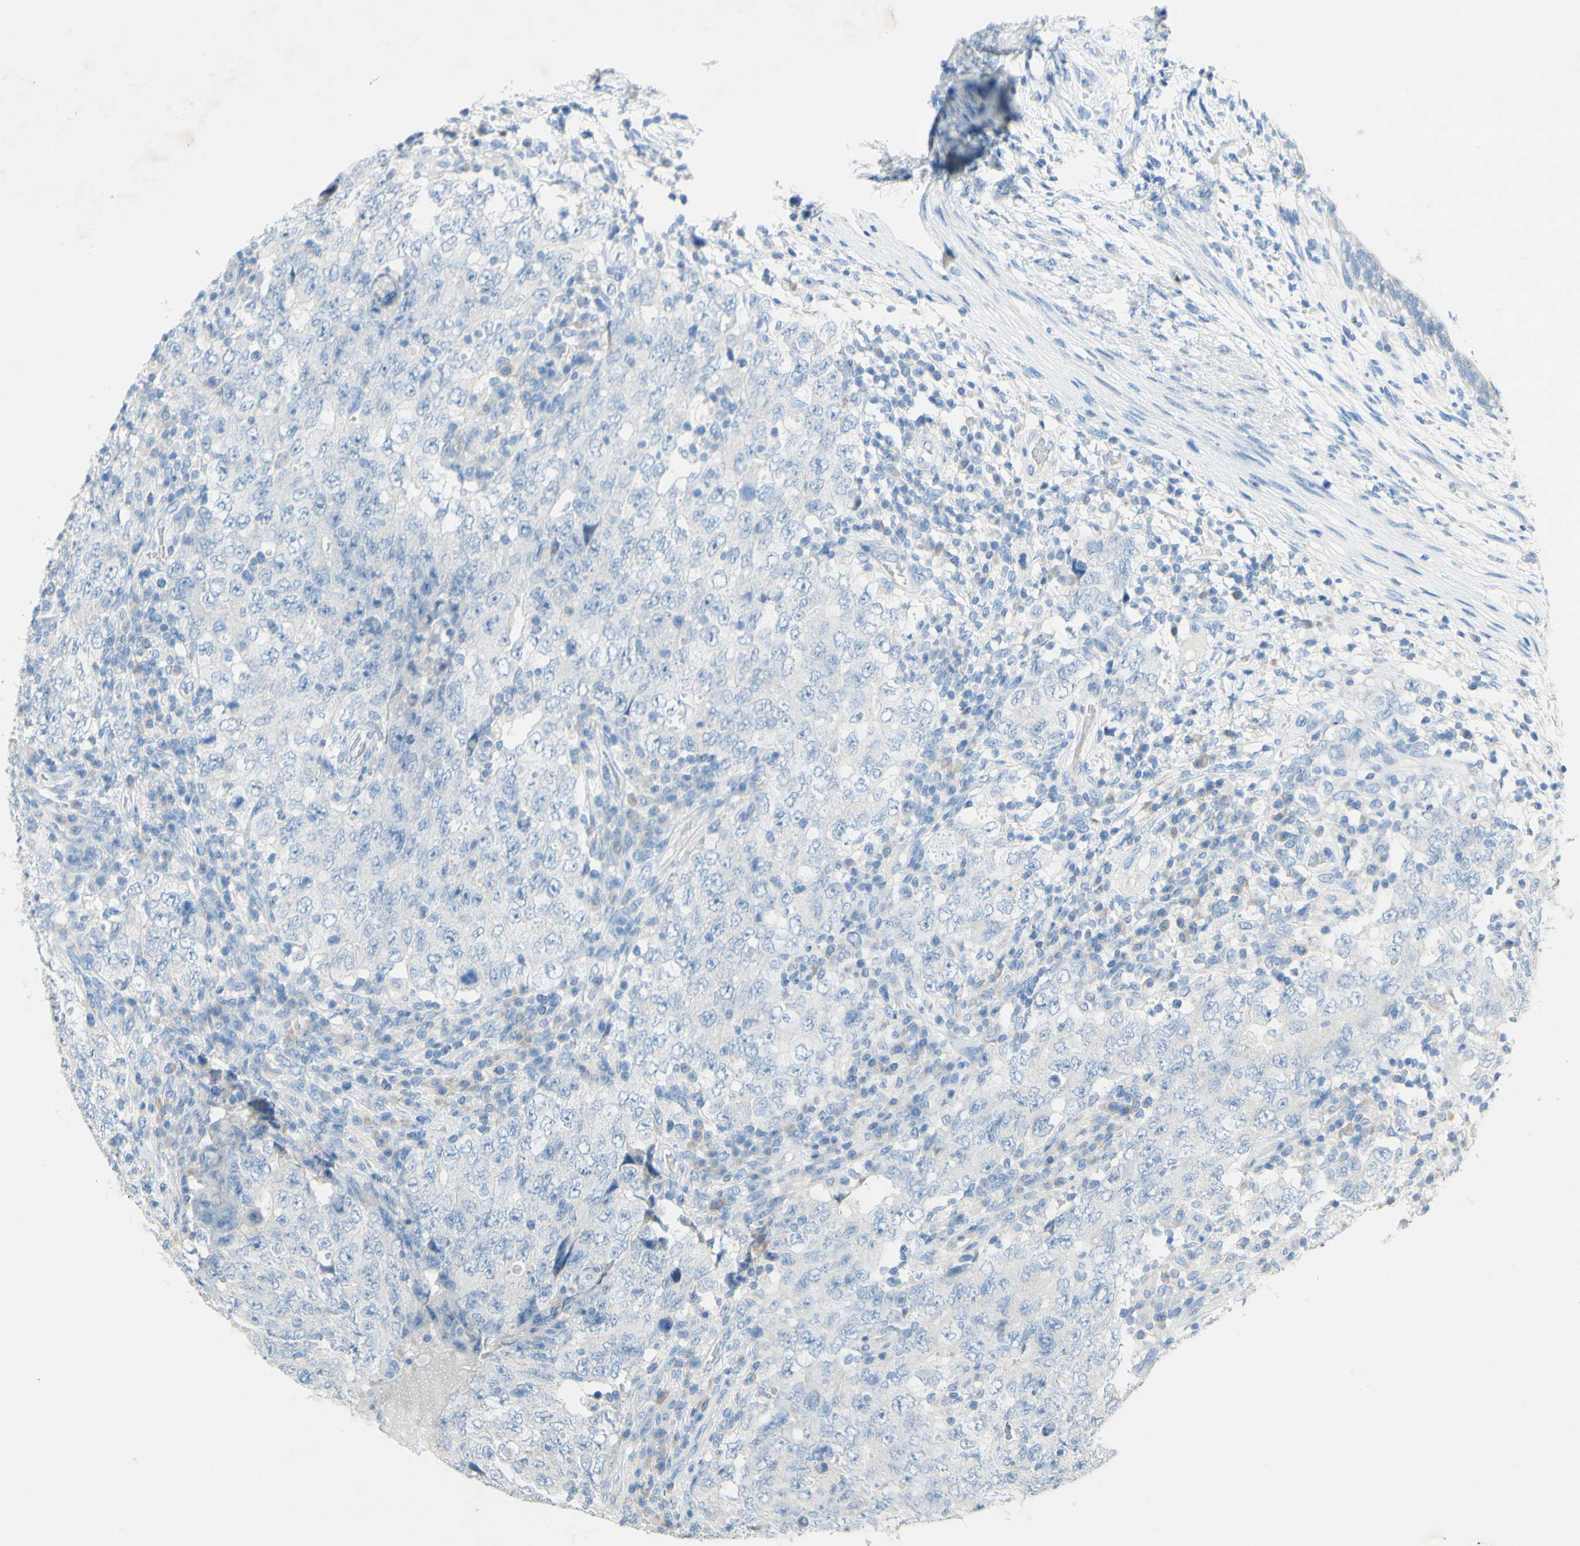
{"staining": {"intensity": "negative", "quantity": "none", "location": "none"}, "tissue": "testis cancer", "cell_type": "Tumor cells", "image_type": "cancer", "snomed": [{"axis": "morphology", "description": "Carcinoma, Embryonal, NOS"}, {"axis": "topography", "description": "Testis"}], "caption": "This is an immunohistochemistry (IHC) micrograph of human testis cancer (embryonal carcinoma). There is no expression in tumor cells.", "gene": "ACADL", "patient": {"sex": "male", "age": 26}}